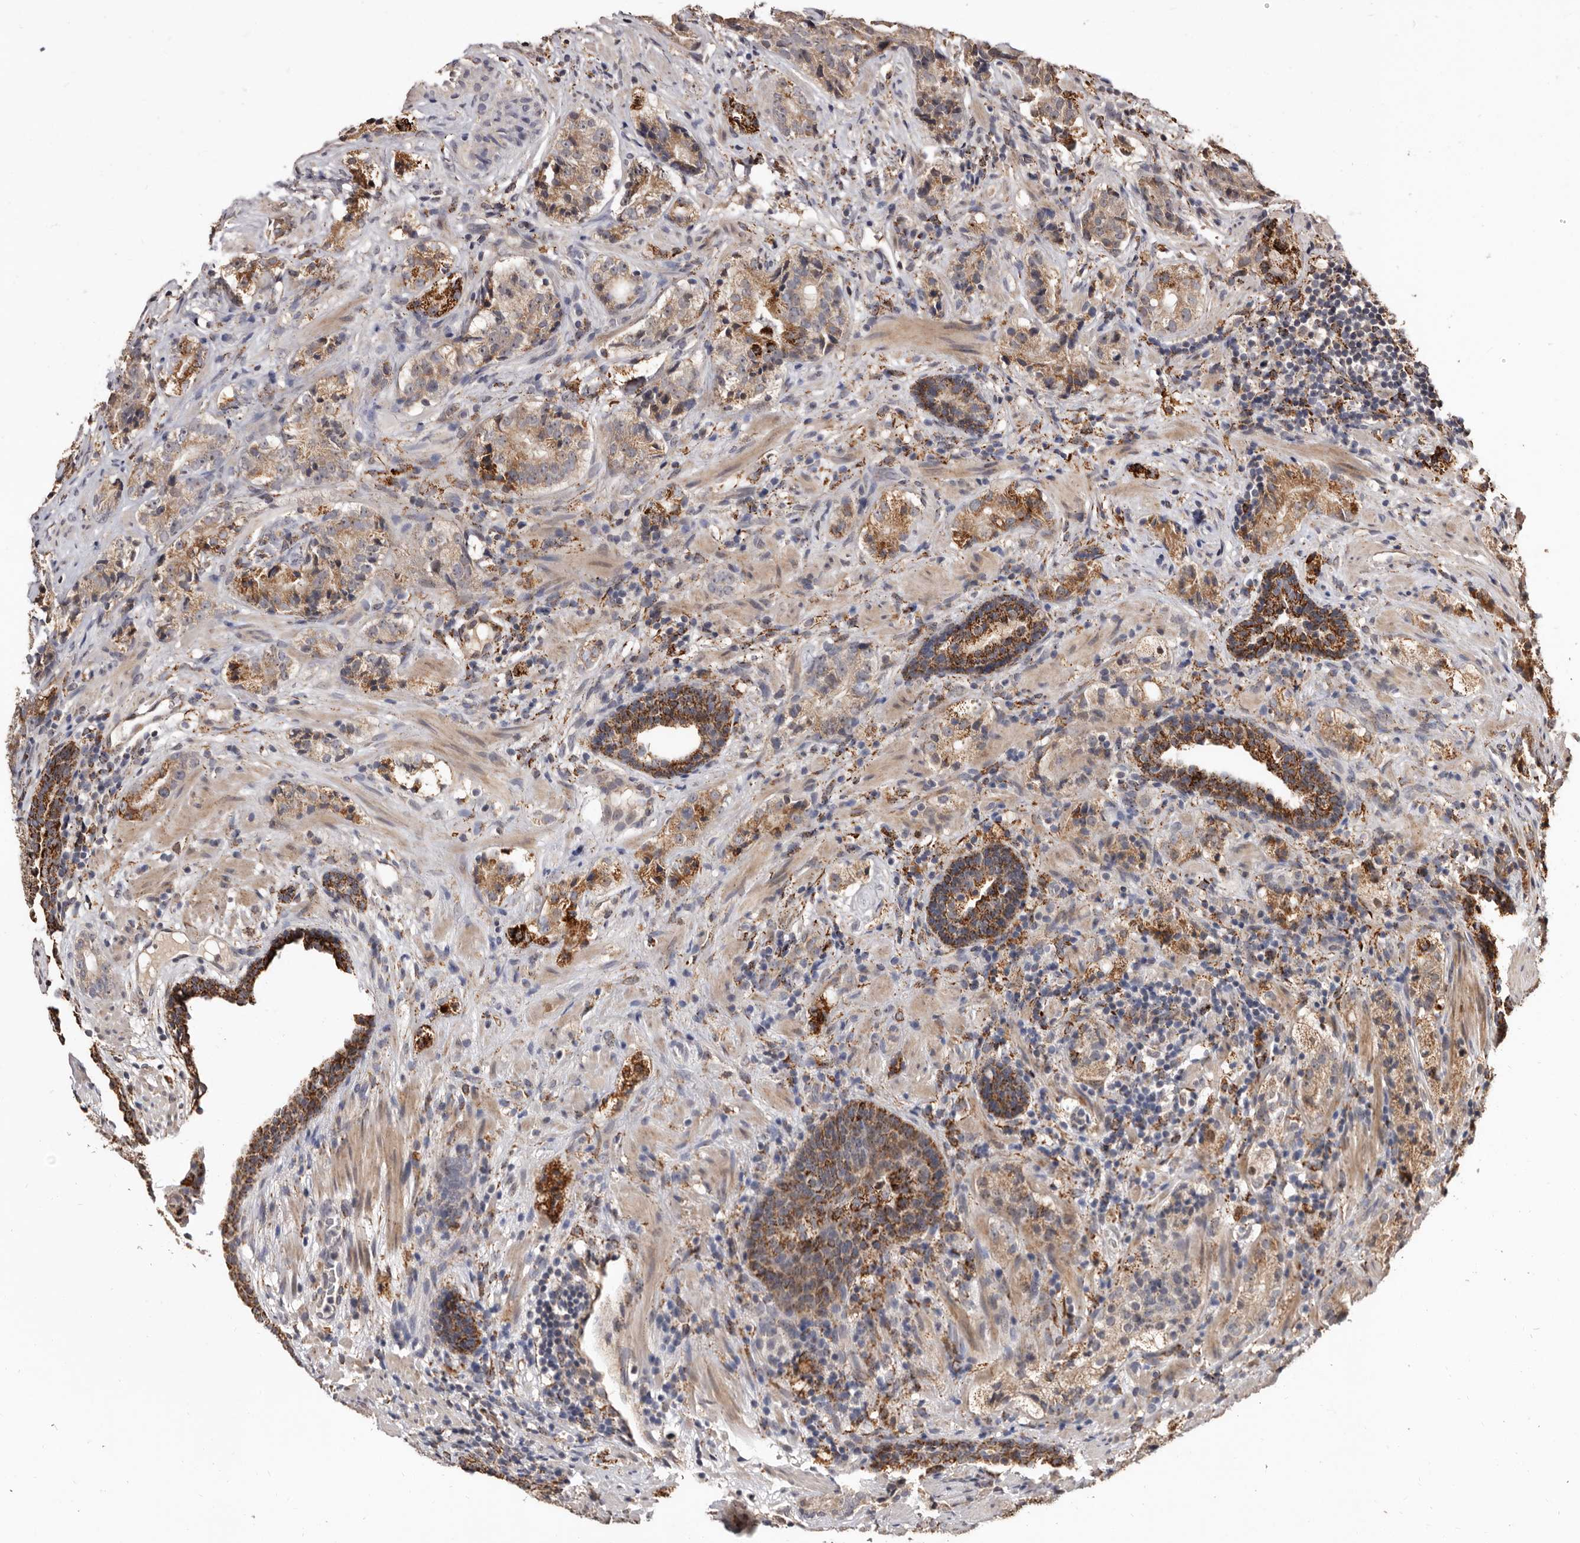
{"staining": {"intensity": "moderate", "quantity": "25%-75%", "location": "cytoplasmic/membranous"}, "tissue": "prostate cancer", "cell_type": "Tumor cells", "image_type": "cancer", "snomed": [{"axis": "morphology", "description": "Adenocarcinoma, High grade"}, {"axis": "topography", "description": "Prostate"}], "caption": "About 25%-75% of tumor cells in prostate high-grade adenocarcinoma reveal moderate cytoplasmic/membranous protein staining as visualized by brown immunohistochemical staining.", "gene": "AKAP7", "patient": {"sex": "male", "age": 56}}